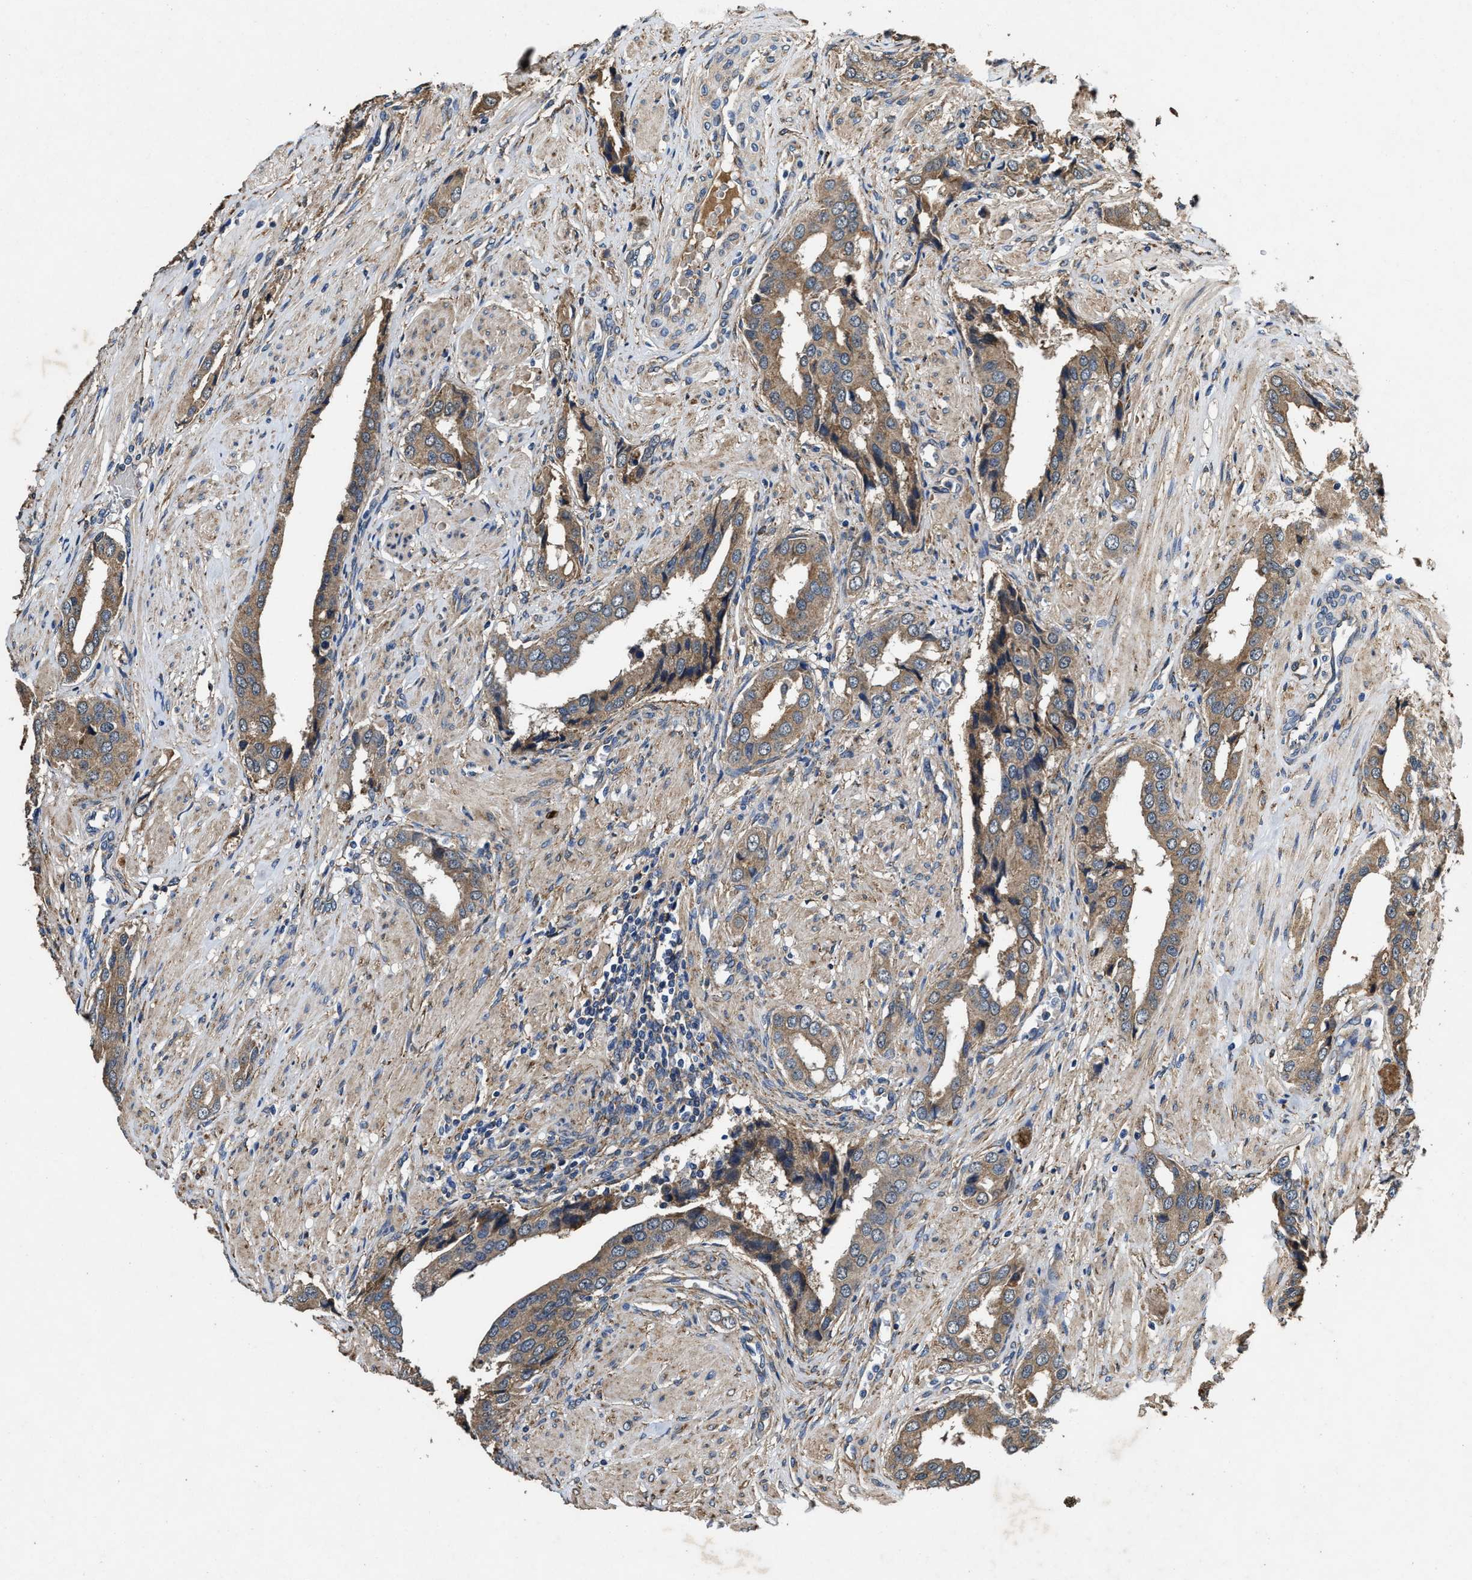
{"staining": {"intensity": "moderate", "quantity": ">75%", "location": "cytoplasmic/membranous"}, "tissue": "prostate cancer", "cell_type": "Tumor cells", "image_type": "cancer", "snomed": [{"axis": "morphology", "description": "Adenocarcinoma, High grade"}, {"axis": "topography", "description": "Prostate"}], "caption": "Immunohistochemistry (DAB (3,3'-diaminobenzidine)) staining of adenocarcinoma (high-grade) (prostate) displays moderate cytoplasmic/membranous protein staining in about >75% of tumor cells.", "gene": "IDNK", "patient": {"sex": "male", "age": 52}}